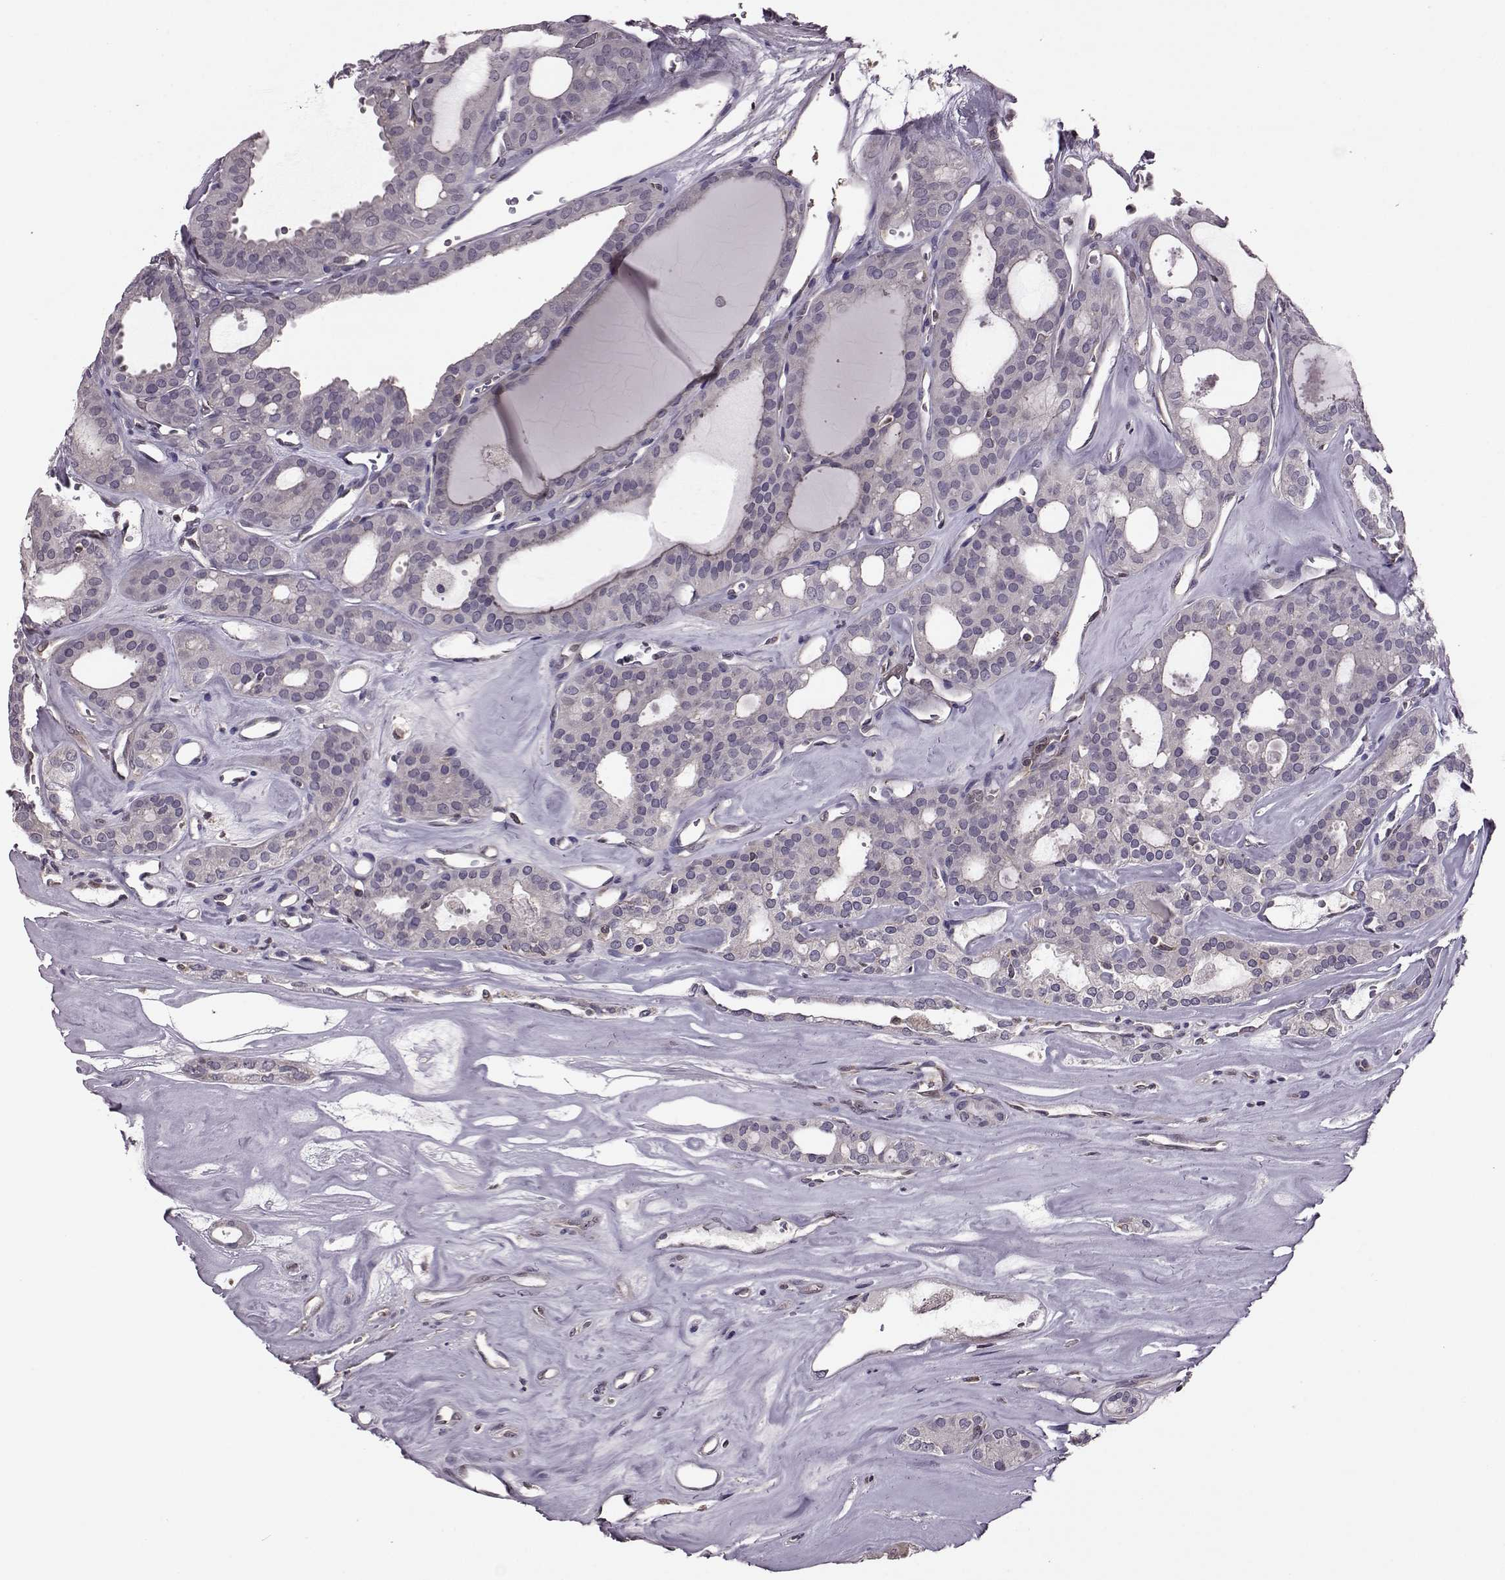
{"staining": {"intensity": "negative", "quantity": "none", "location": "none"}, "tissue": "thyroid cancer", "cell_type": "Tumor cells", "image_type": "cancer", "snomed": [{"axis": "morphology", "description": "Follicular adenoma carcinoma, NOS"}, {"axis": "topography", "description": "Thyroid gland"}], "caption": "Protein analysis of thyroid cancer displays no significant expression in tumor cells.", "gene": "CDC42SE1", "patient": {"sex": "male", "age": 75}}